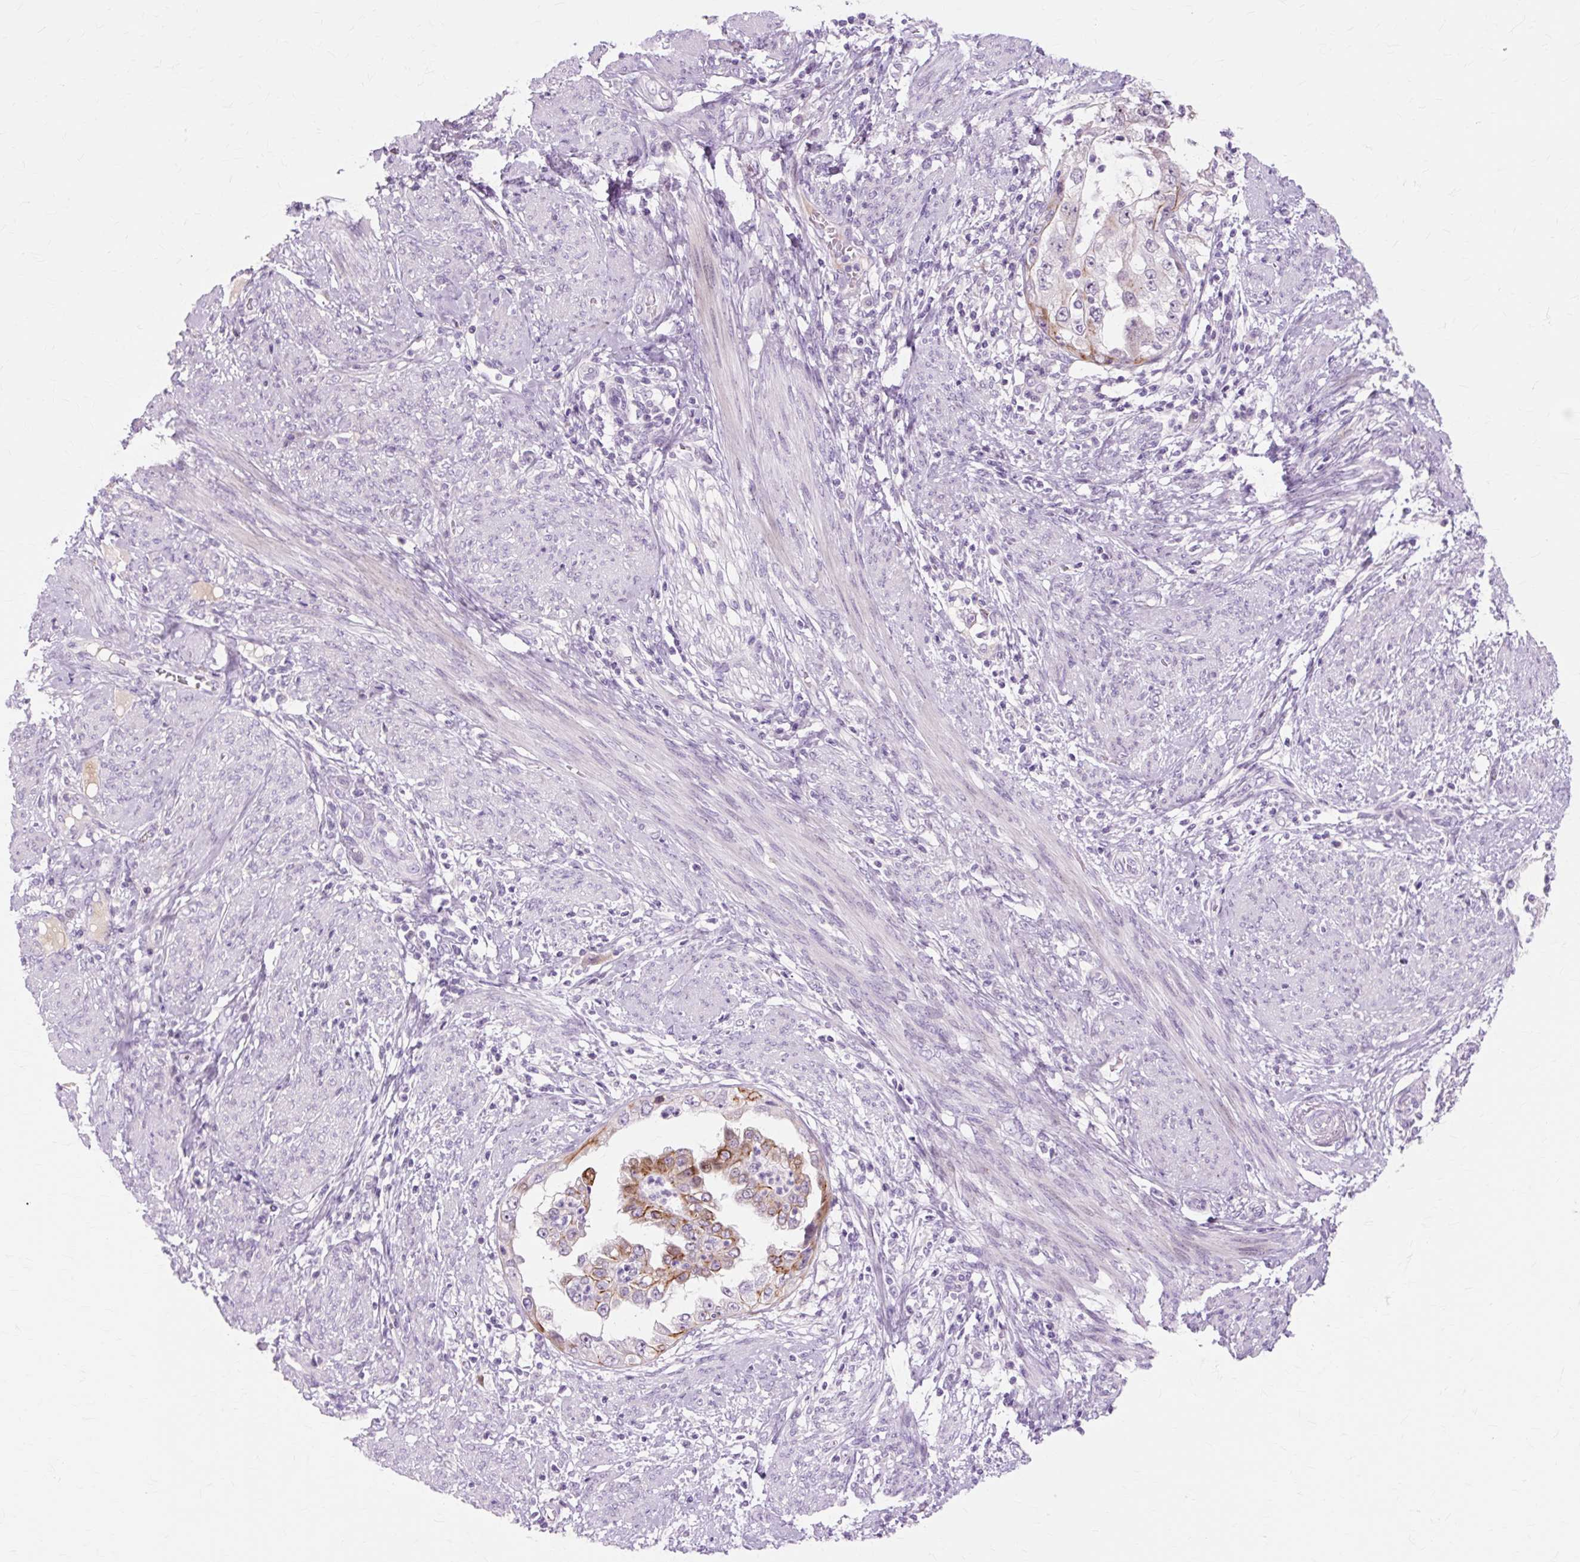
{"staining": {"intensity": "strong", "quantity": "25%-75%", "location": "cytoplasmic/membranous"}, "tissue": "endometrial cancer", "cell_type": "Tumor cells", "image_type": "cancer", "snomed": [{"axis": "morphology", "description": "Adenocarcinoma, NOS"}, {"axis": "topography", "description": "Endometrium"}], "caption": "Immunohistochemical staining of human endometrial adenocarcinoma displays high levels of strong cytoplasmic/membranous protein positivity in approximately 25%-75% of tumor cells.", "gene": "IRX2", "patient": {"sex": "female", "age": 85}}